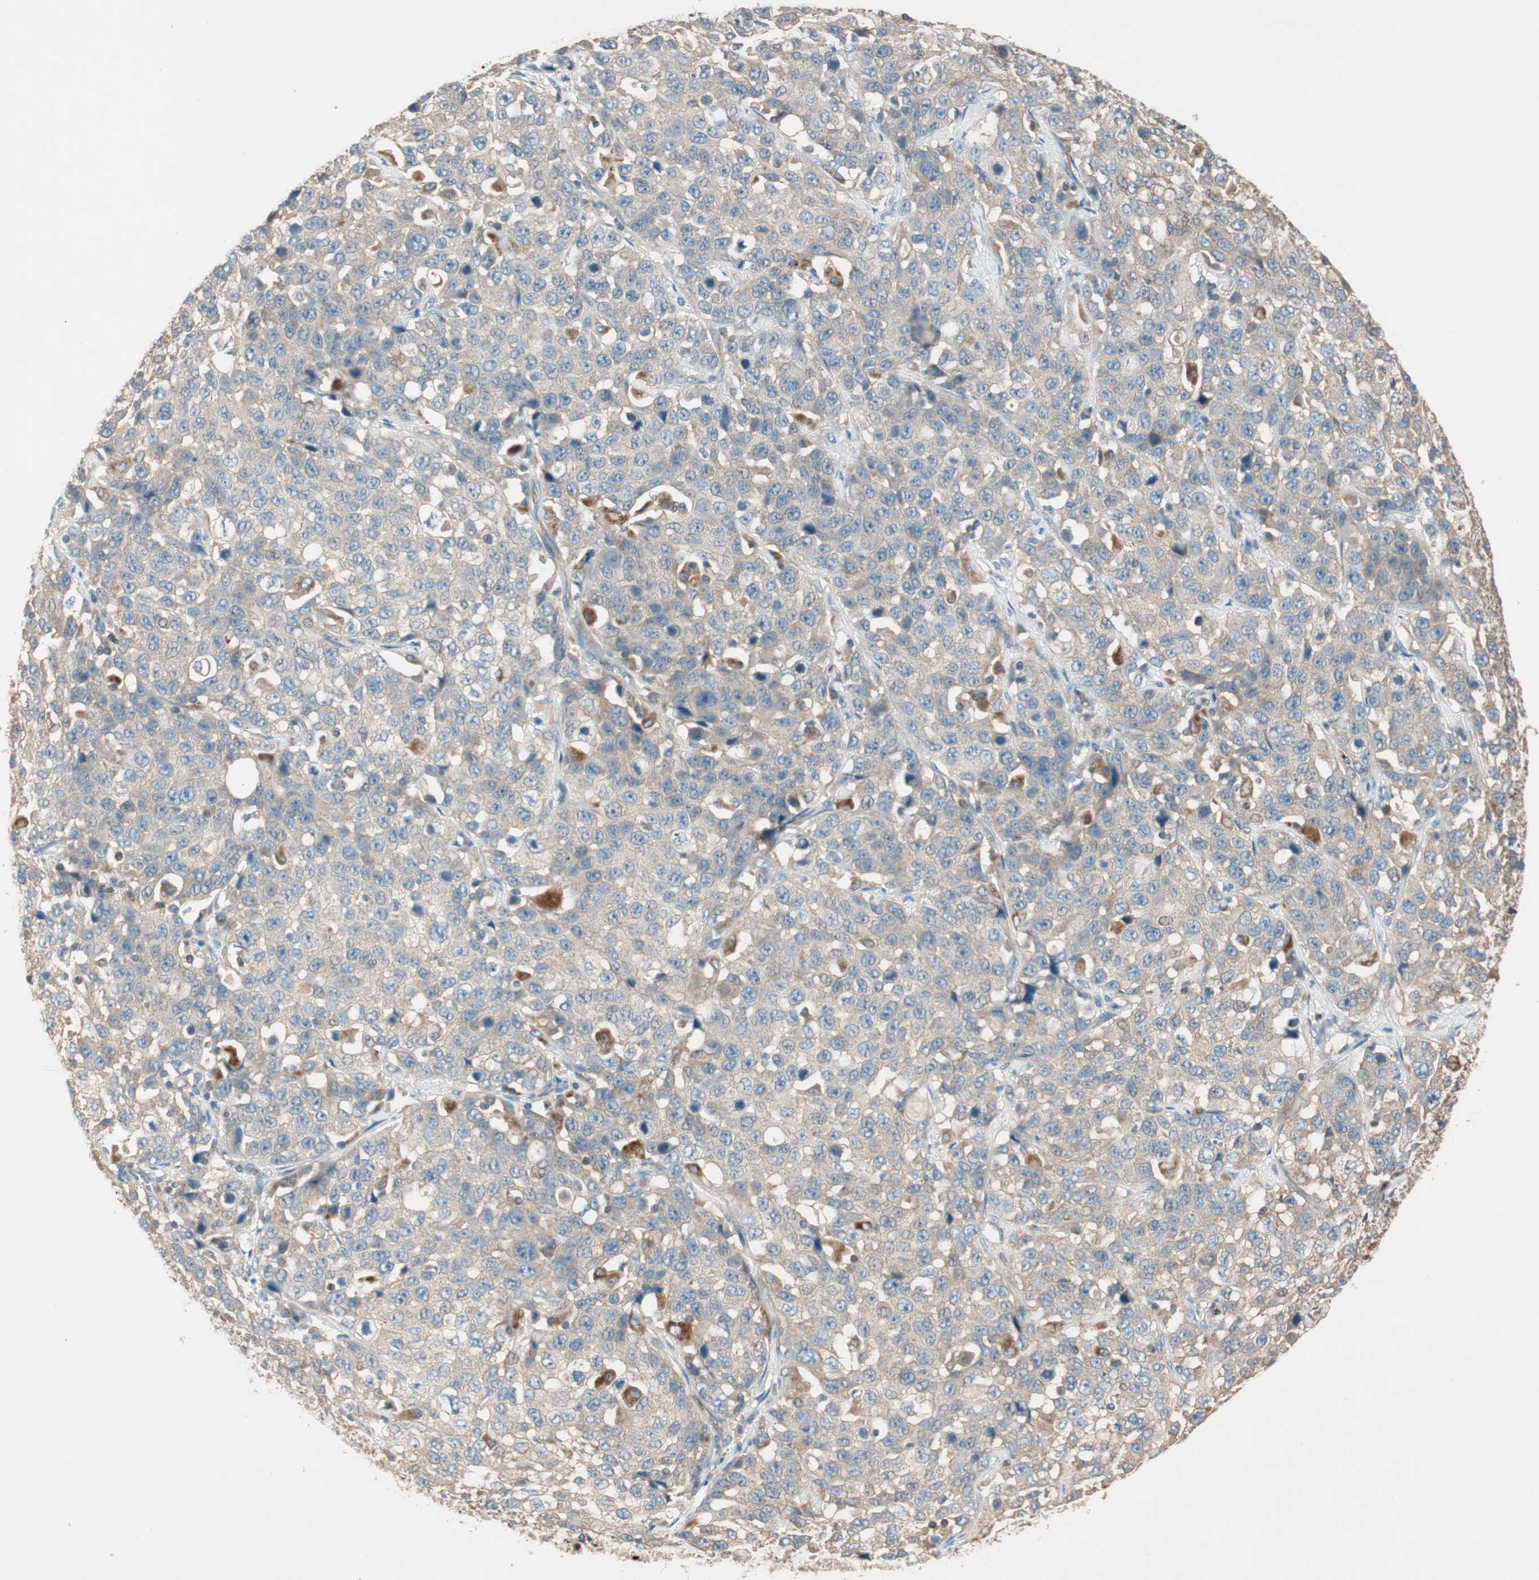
{"staining": {"intensity": "weak", "quantity": ">75%", "location": "cytoplasmic/membranous"}, "tissue": "stomach cancer", "cell_type": "Tumor cells", "image_type": "cancer", "snomed": [{"axis": "morphology", "description": "Normal tissue, NOS"}, {"axis": "morphology", "description": "Adenocarcinoma, NOS"}, {"axis": "topography", "description": "Stomach"}], "caption": "The immunohistochemical stain labels weak cytoplasmic/membranous expression in tumor cells of stomach cancer (adenocarcinoma) tissue. The protein of interest is shown in brown color, while the nuclei are stained blue.", "gene": "CC2D1A", "patient": {"sex": "male", "age": 48}}